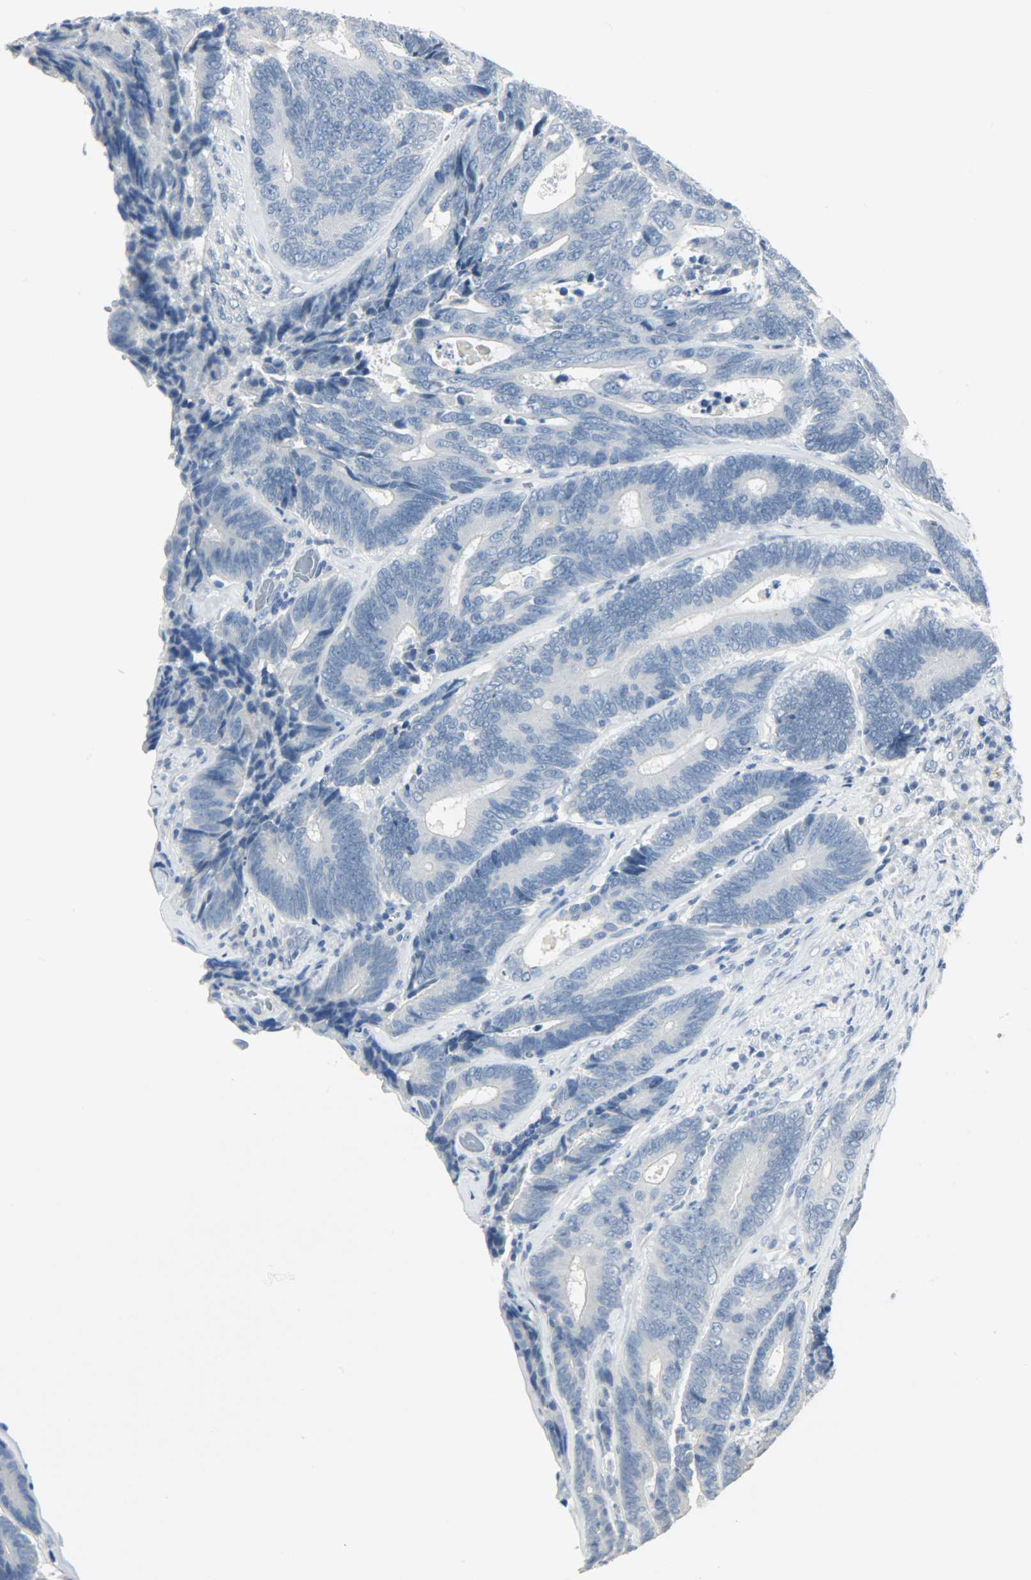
{"staining": {"intensity": "negative", "quantity": "none", "location": "none"}, "tissue": "colorectal cancer", "cell_type": "Tumor cells", "image_type": "cancer", "snomed": [{"axis": "morphology", "description": "Adenocarcinoma, NOS"}, {"axis": "topography", "description": "Colon"}], "caption": "DAB (3,3'-diaminobenzidine) immunohistochemical staining of human colorectal adenocarcinoma reveals no significant staining in tumor cells.", "gene": "KIT", "patient": {"sex": "female", "age": 78}}